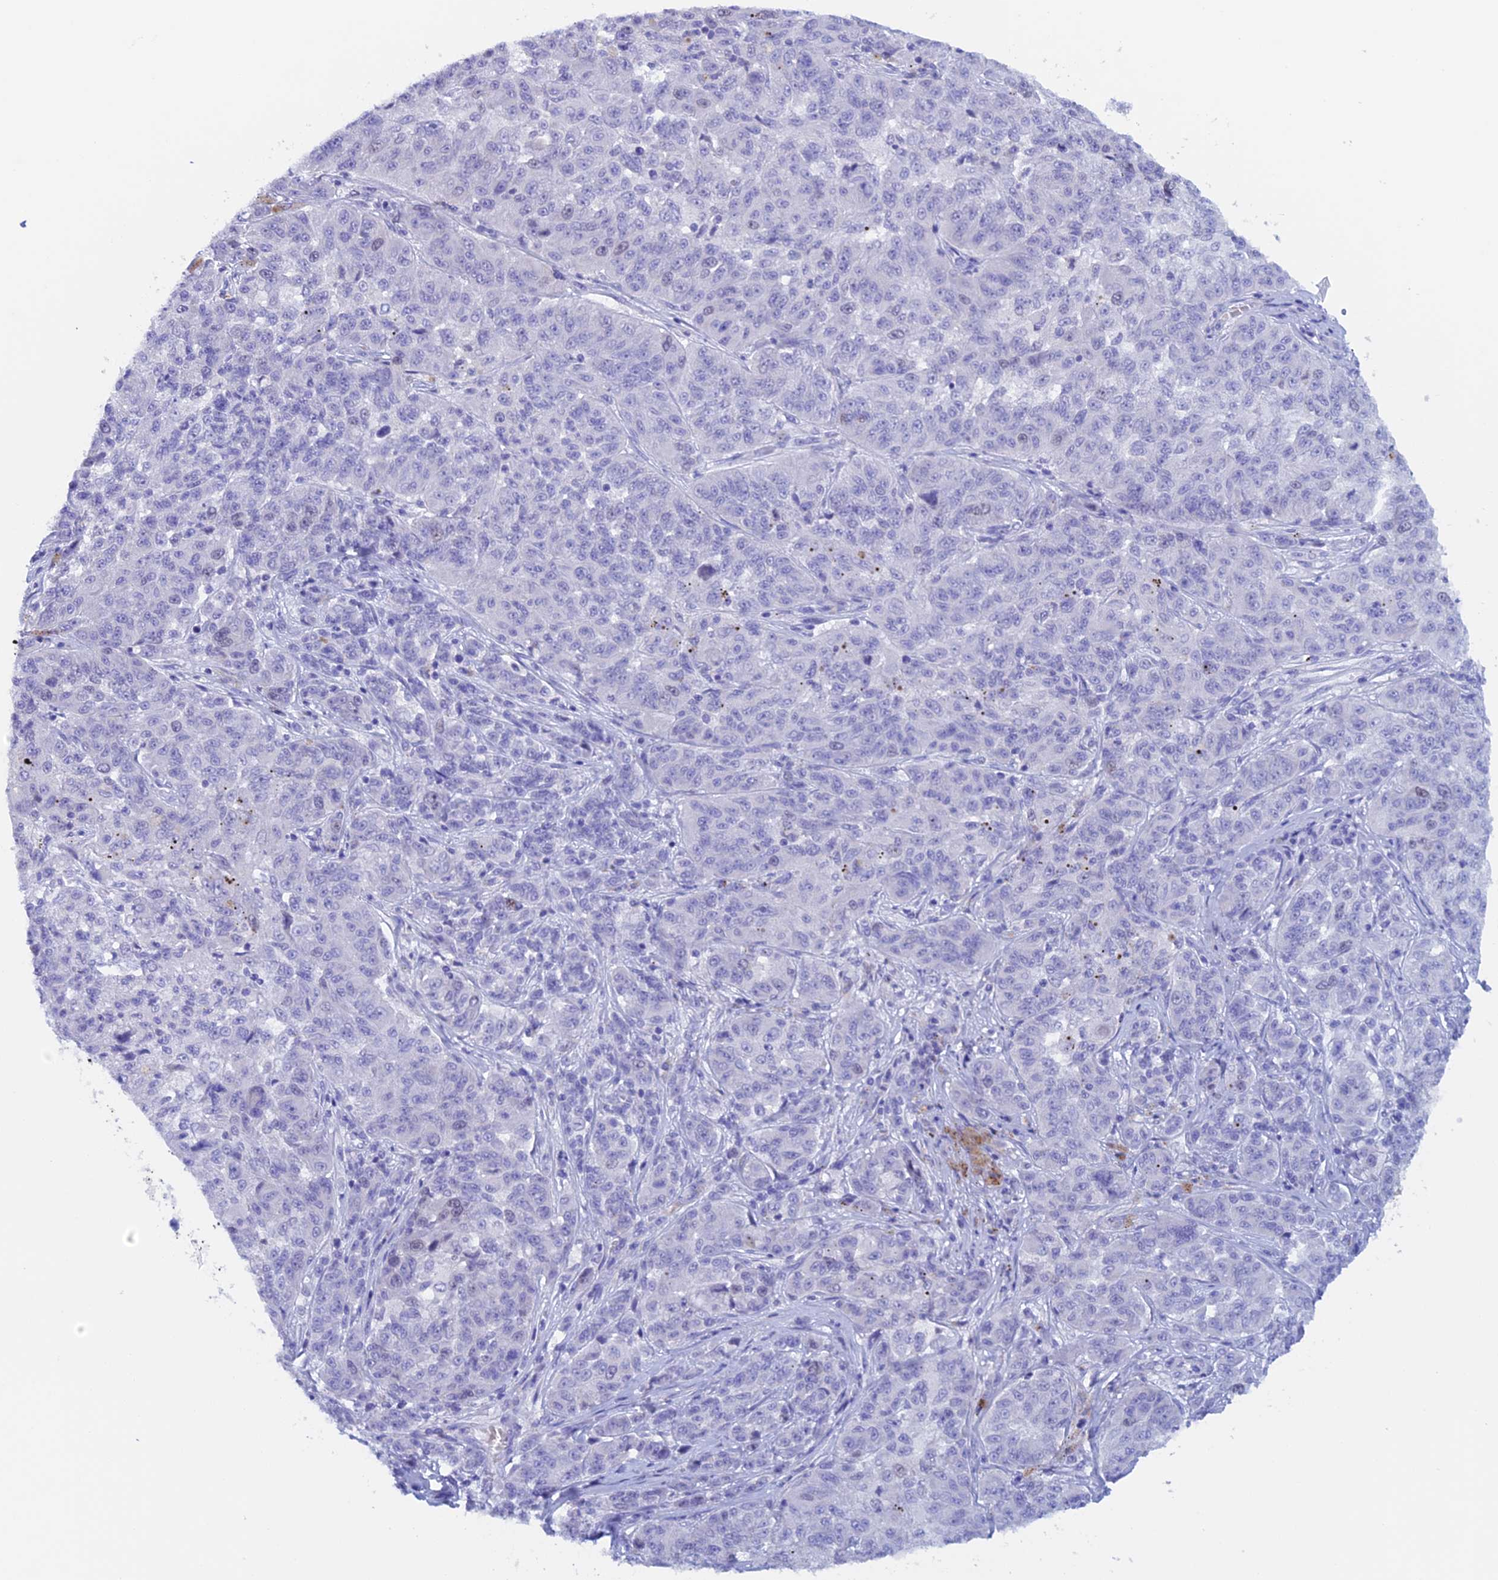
{"staining": {"intensity": "negative", "quantity": "none", "location": "none"}, "tissue": "melanoma", "cell_type": "Tumor cells", "image_type": "cancer", "snomed": [{"axis": "morphology", "description": "Malignant melanoma, NOS"}, {"axis": "topography", "description": "Skin"}], "caption": "Human melanoma stained for a protein using IHC shows no staining in tumor cells.", "gene": "PSMC3IP", "patient": {"sex": "male", "age": 53}}